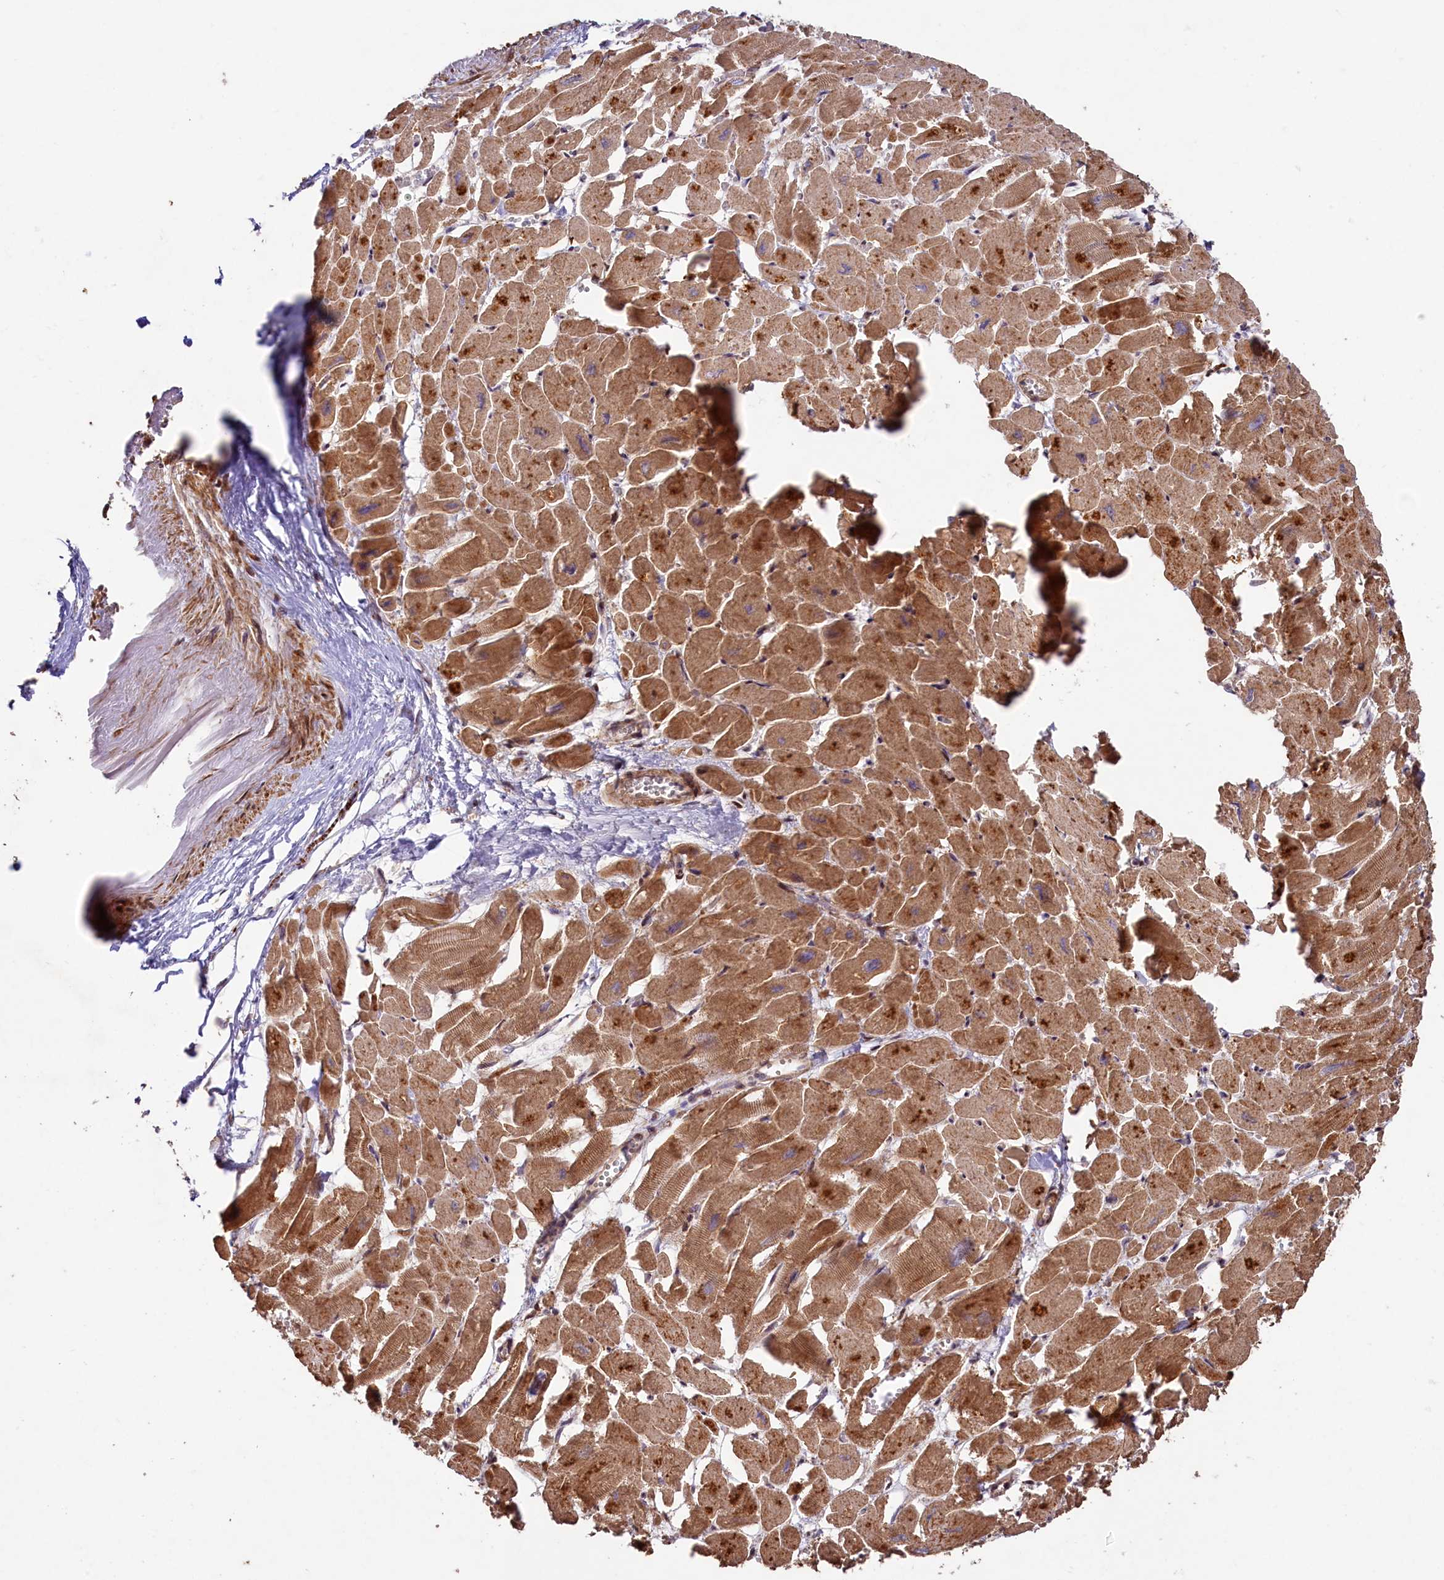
{"staining": {"intensity": "strong", "quantity": ">75%", "location": "cytoplasmic/membranous"}, "tissue": "heart muscle", "cell_type": "Cardiomyocytes", "image_type": "normal", "snomed": [{"axis": "morphology", "description": "Normal tissue, NOS"}, {"axis": "topography", "description": "Heart"}], "caption": "Immunohistochemistry (IHC) histopathology image of benign heart muscle stained for a protein (brown), which demonstrates high levels of strong cytoplasmic/membranous expression in about >75% of cardiomyocytes.", "gene": "SHPRH", "patient": {"sex": "male", "age": 54}}